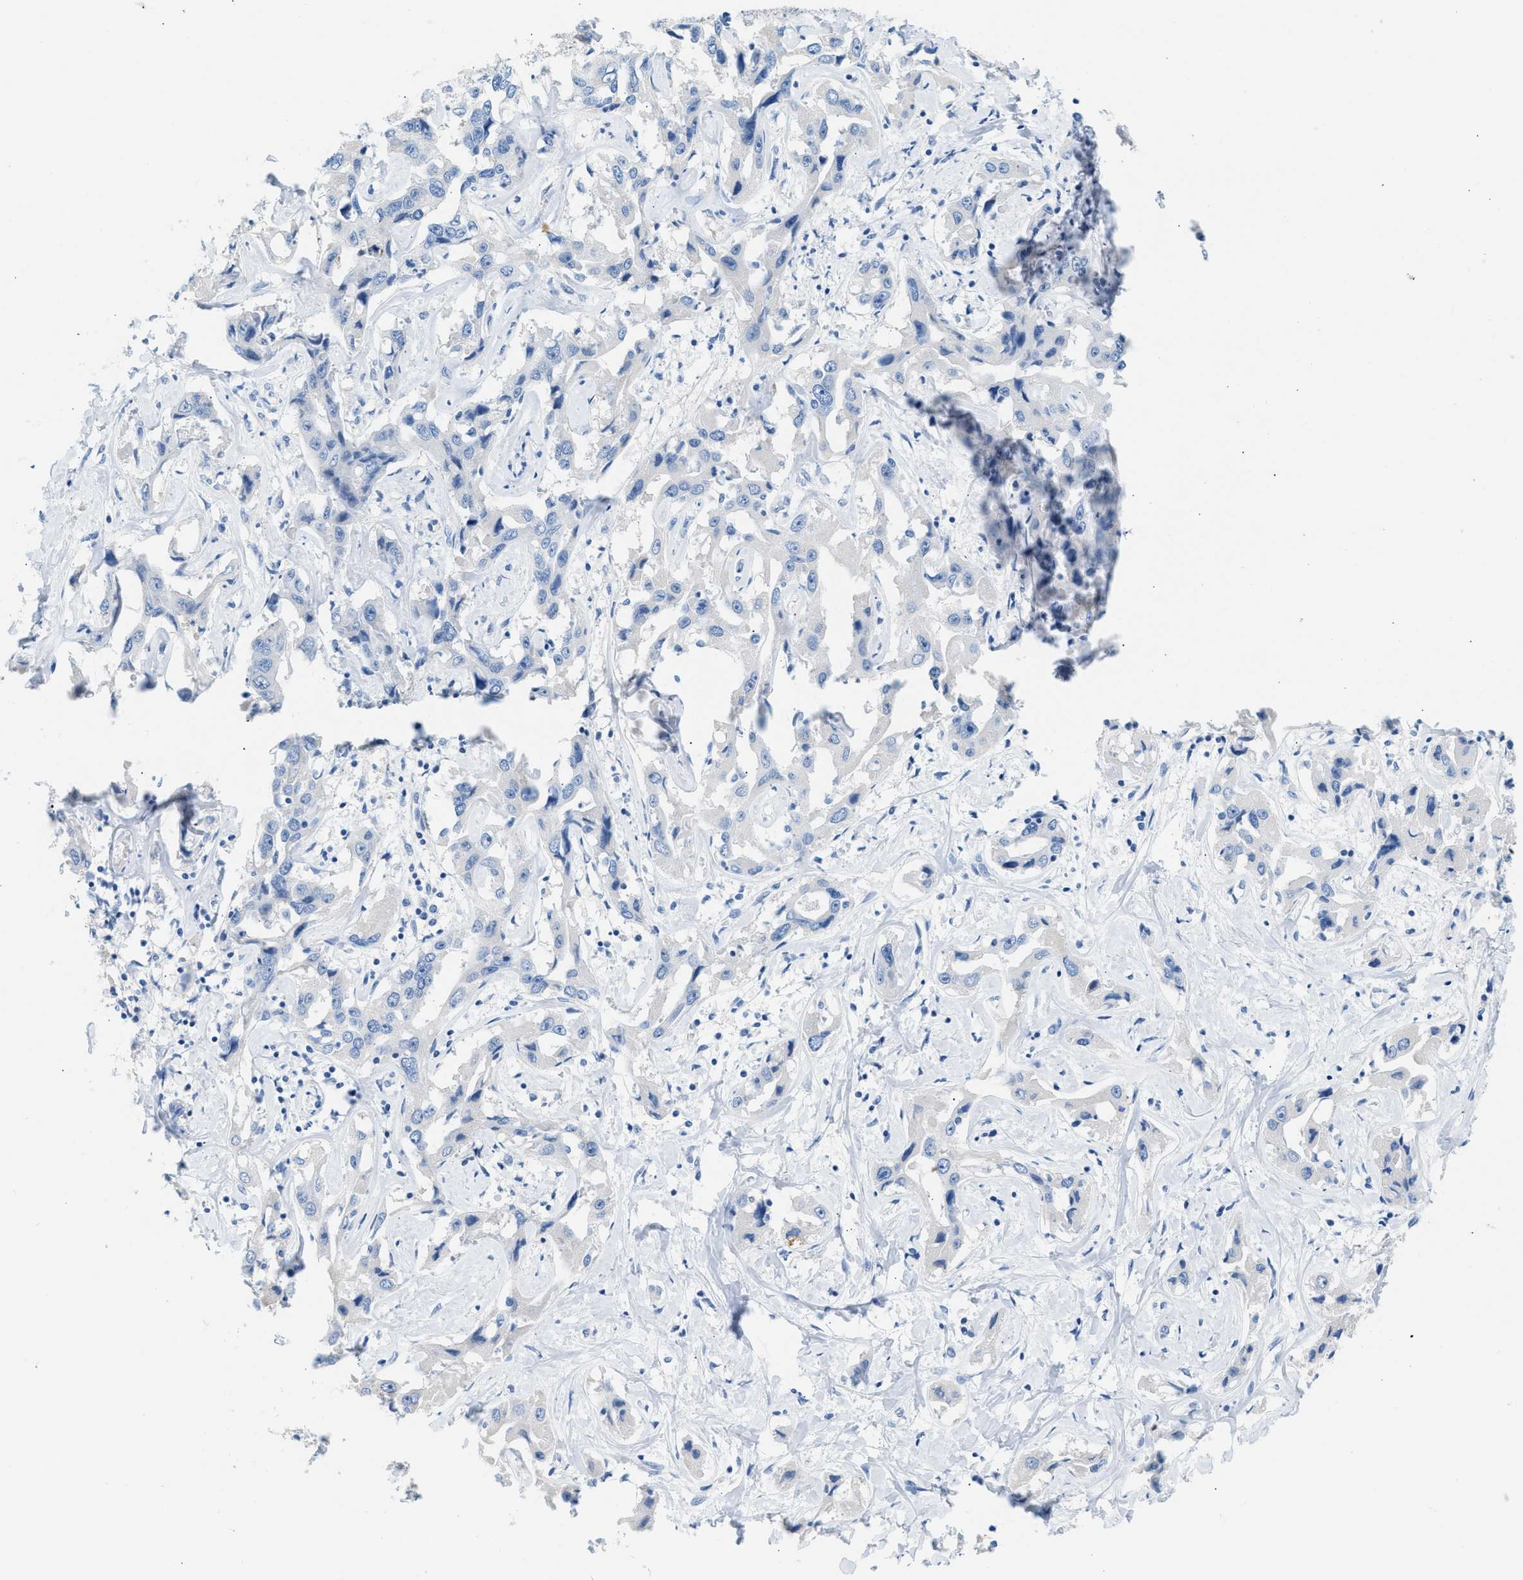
{"staining": {"intensity": "negative", "quantity": "none", "location": "none"}, "tissue": "liver cancer", "cell_type": "Tumor cells", "image_type": "cancer", "snomed": [{"axis": "morphology", "description": "Cholangiocarcinoma"}, {"axis": "topography", "description": "Liver"}], "caption": "Tumor cells show no significant staining in cholangiocarcinoma (liver). (IHC, brightfield microscopy, high magnification).", "gene": "SPAM1", "patient": {"sex": "male", "age": 59}}